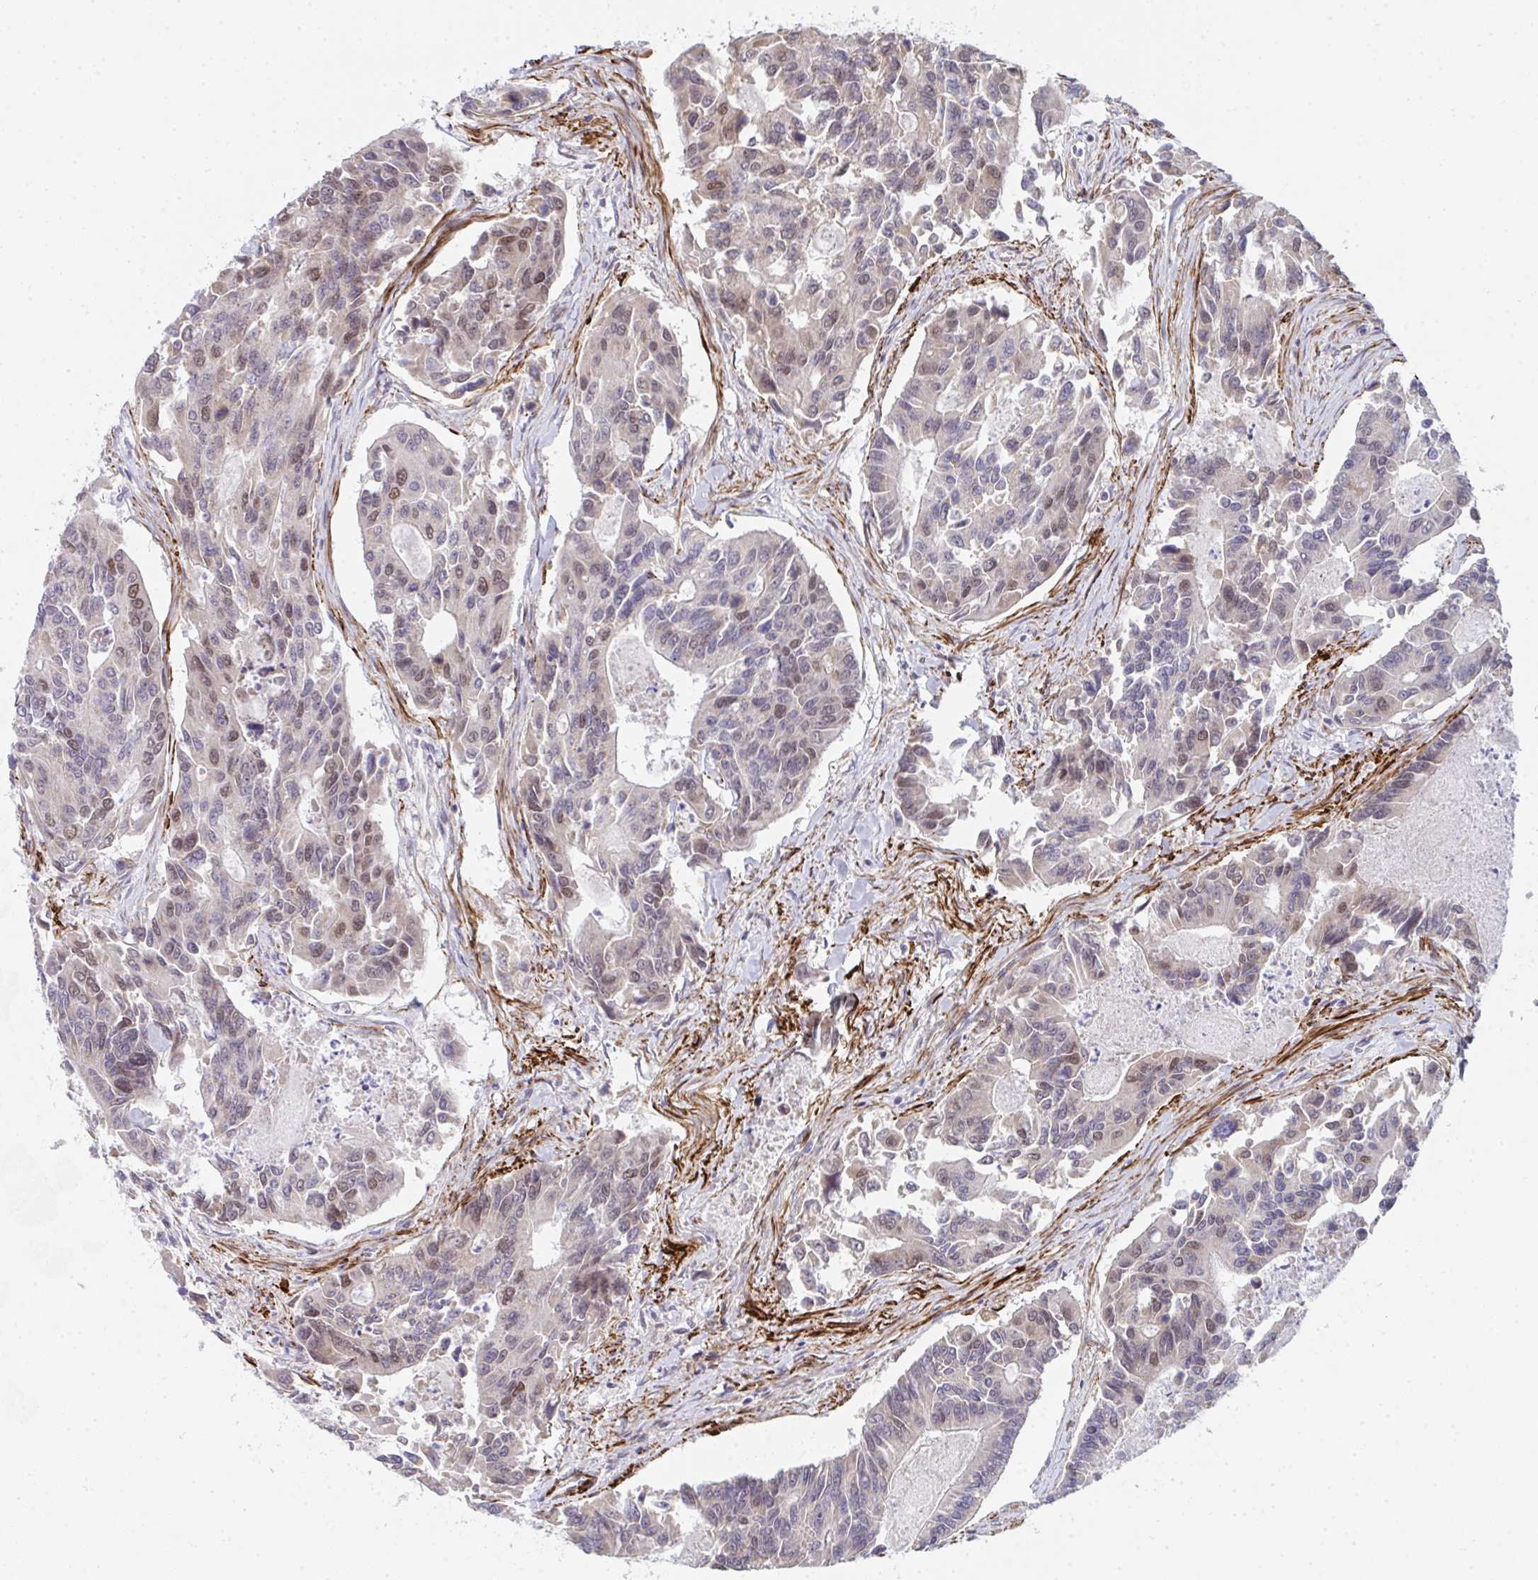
{"staining": {"intensity": "moderate", "quantity": "<25%", "location": "nuclear"}, "tissue": "colorectal cancer", "cell_type": "Tumor cells", "image_type": "cancer", "snomed": [{"axis": "morphology", "description": "Adenocarcinoma, NOS"}, {"axis": "topography", "description": "Colon"}], "caption": "Immunohistochemical staining of colorectal adenocarcinoma exhibits moderate nuclear protein expression in approximately <25% of tumor cells.", "gene": "GINS2", "patient": {"sex": "female", "age": 67}}